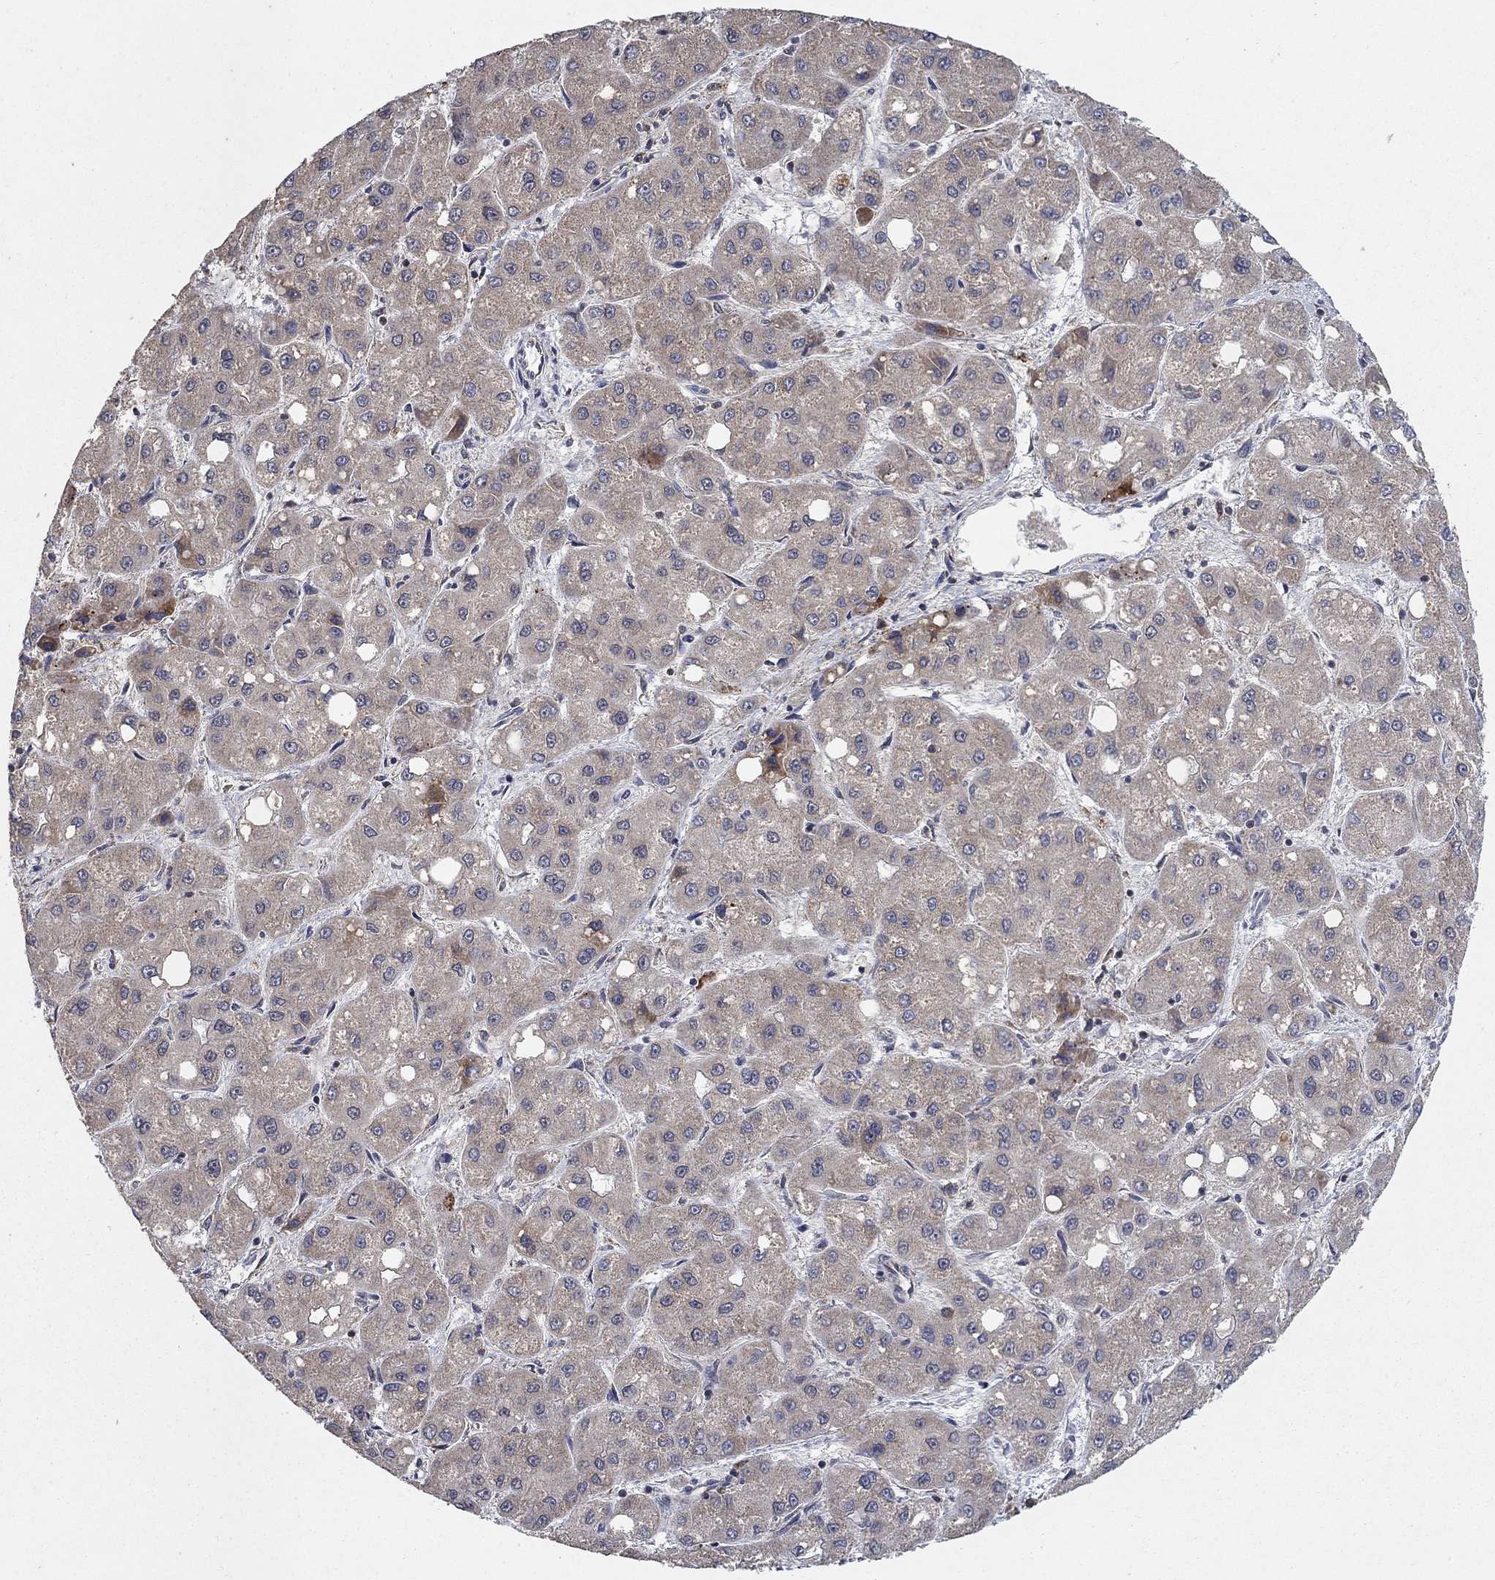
{"staining": {"intensity": "weak", "quantity": ">75%", "location": "cytoplasmic/membranous"}, "tissue": "liver cancer", "cell_type": "Tumor cells", "image_type": "cancer", "snomed": [{"axis": "morphology", "description": "Carcinoma, Hepatocellular, NOS"}, {"axis": "topography", "description": "Liver"}], "caption": "About >75% of tumor cells in human hepatocellular carcinoma (liver) reveal weak cytoplasmic/membranous protein staining as visualized by brown immunohistochemical staining.", "gene": "GPSM1", "patient": {"sex": "male", "age": 73}}